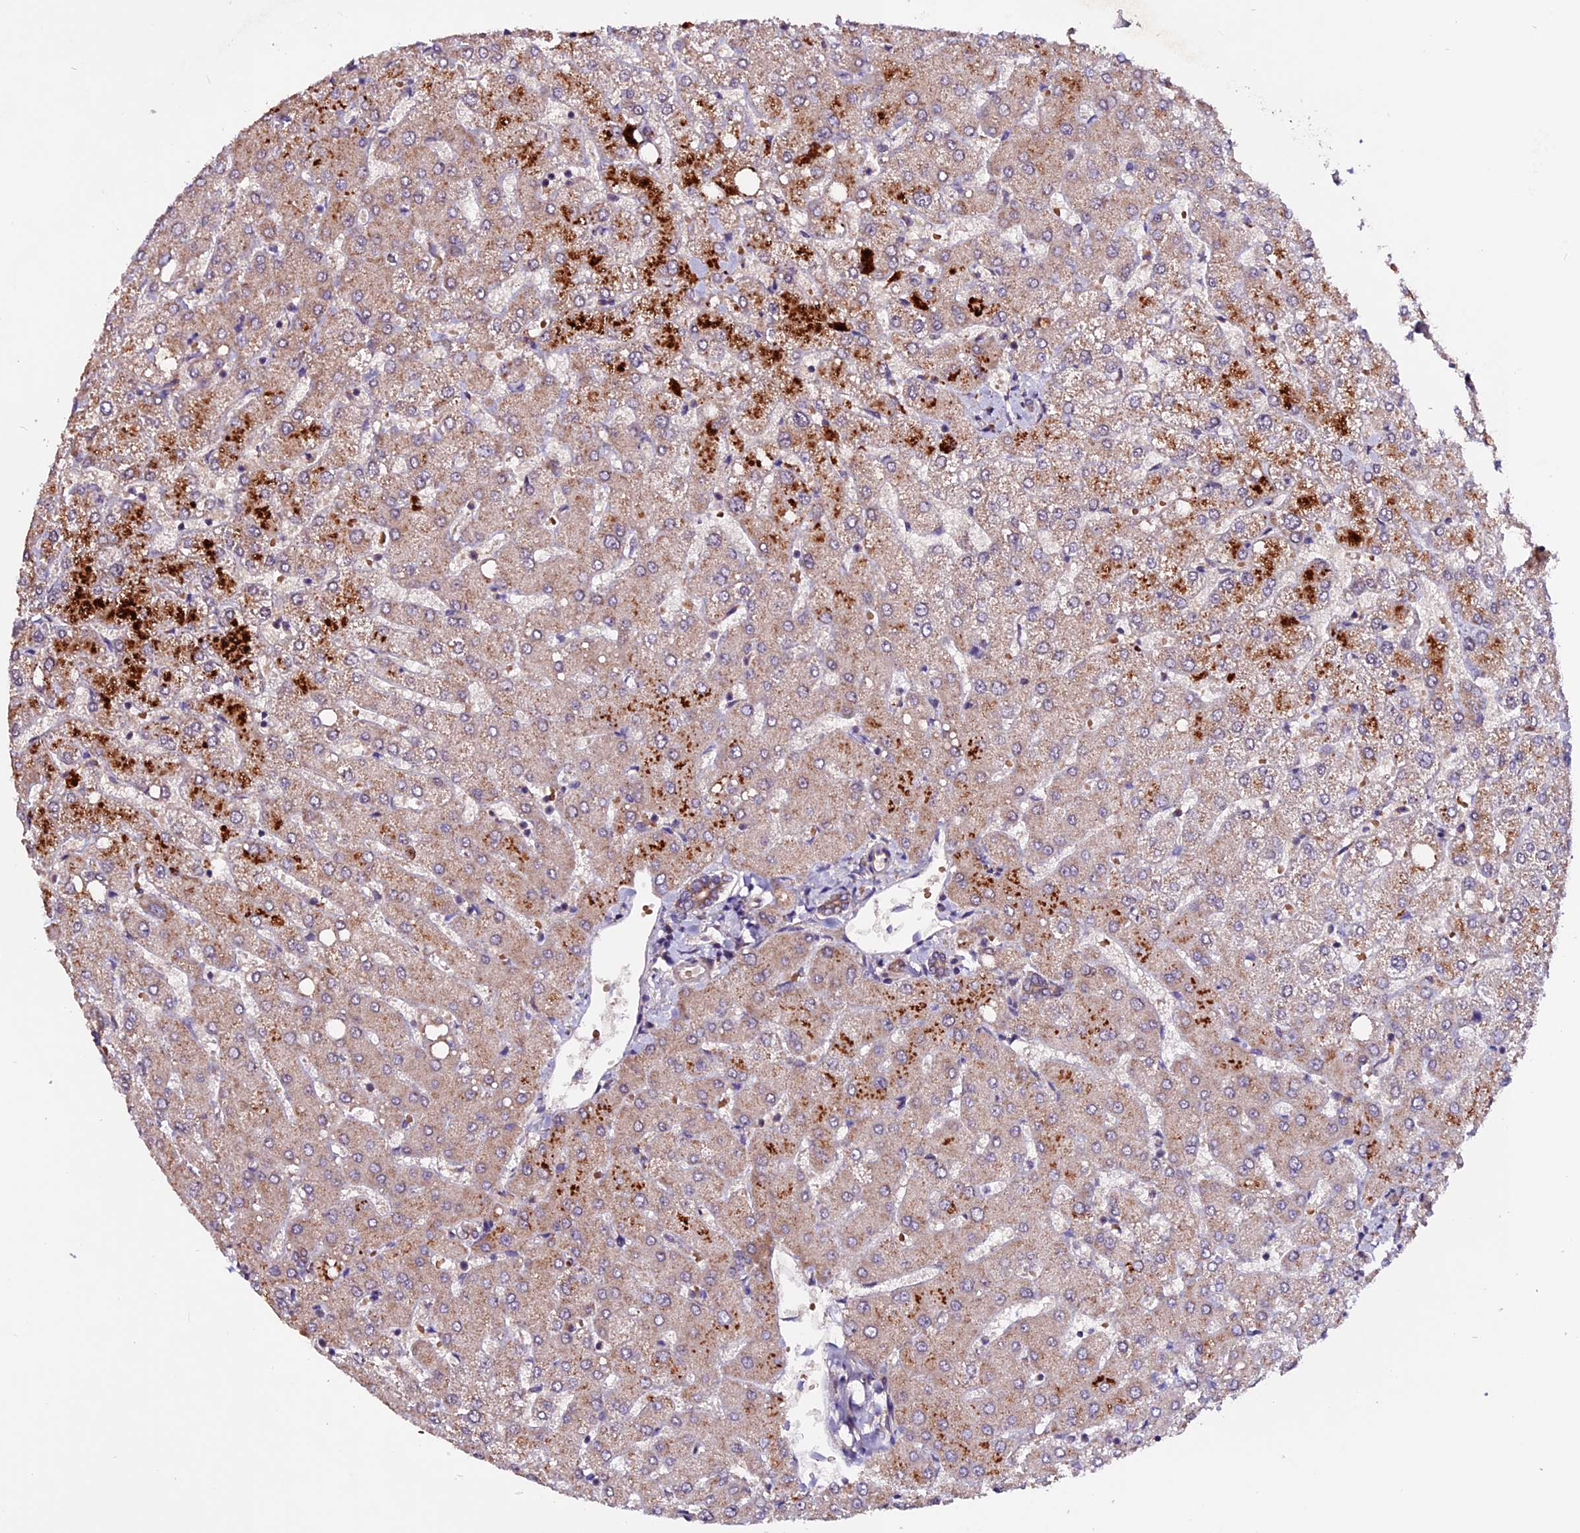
{"staining": {"intensity": "weak", "quantity": ">75%", "location": "cytoplasmic/membranous"}, "tissue": "liver", "cell_type": "Cholangiocytes", "image_type": "normal", "snomed": [{"axis": "morphology", "description": "Normal tissue, NOS"}, {"axis": "topography", "description": "Liver"}], "caption": "Protein staining of normal liver demonstrates weak cytoplasmic/membranous positivity in approximately >75% of cholangiocytes.", "gene": "RINL", "patient": {"sex": "female", "age": 54}}